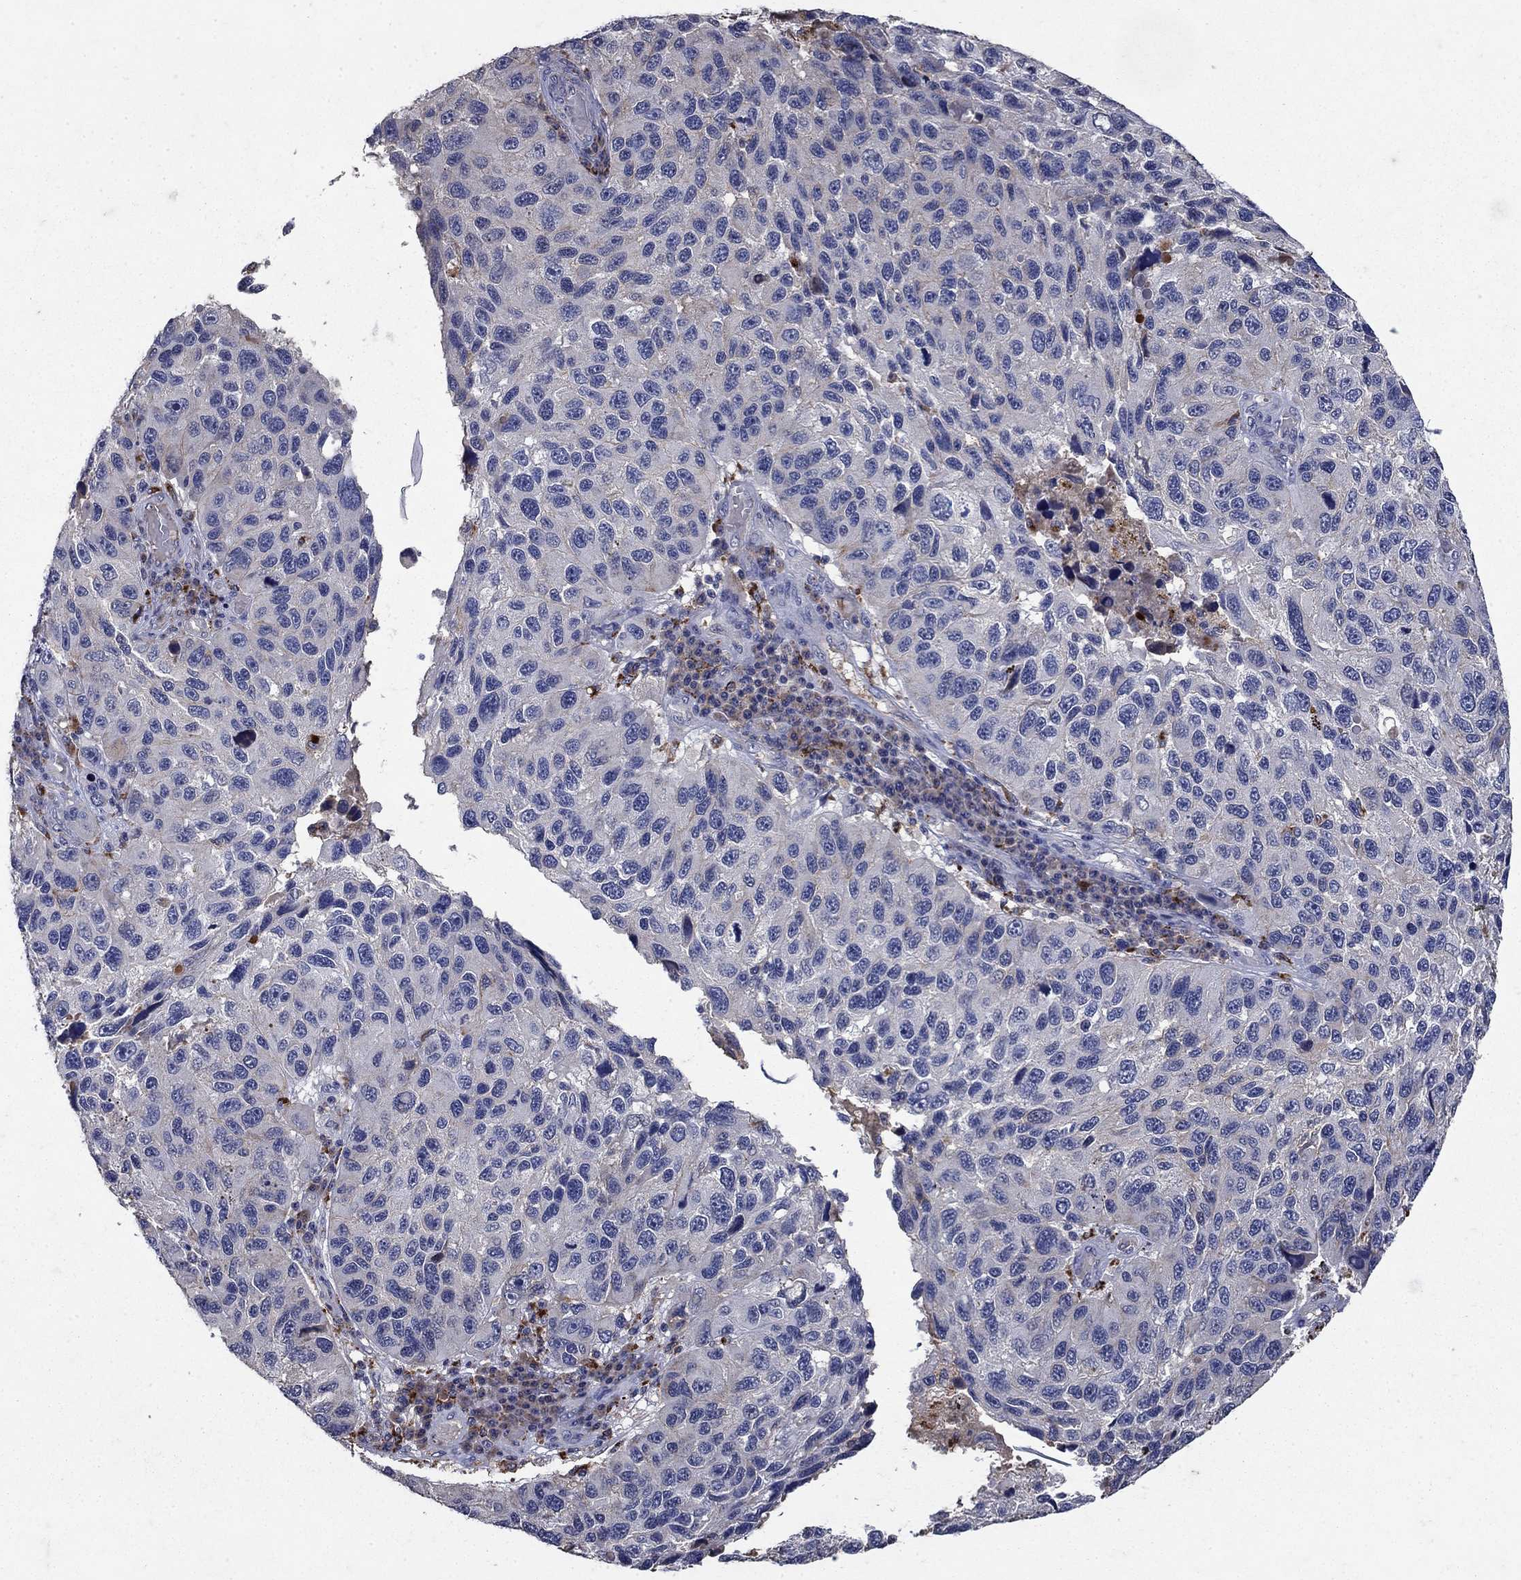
{"staining": {"intensity": "negative", "quantity": "none", "location": "none"}, "tissue": "melanoma", "cell_type": "Tumor cells", "image_type": "cancer", "snomed": [{"axis": "morphology", "description": "Malignant melanoma, NOS"}, {"axis": "topography", "description": "Skin"}], "caption": "This is a photomicrograph of immunohistochemistry staining of melanoma, which shows no expression in tumor cells.", "gene": "NPC2", "patient": {"sex": "male", "age": 53}}